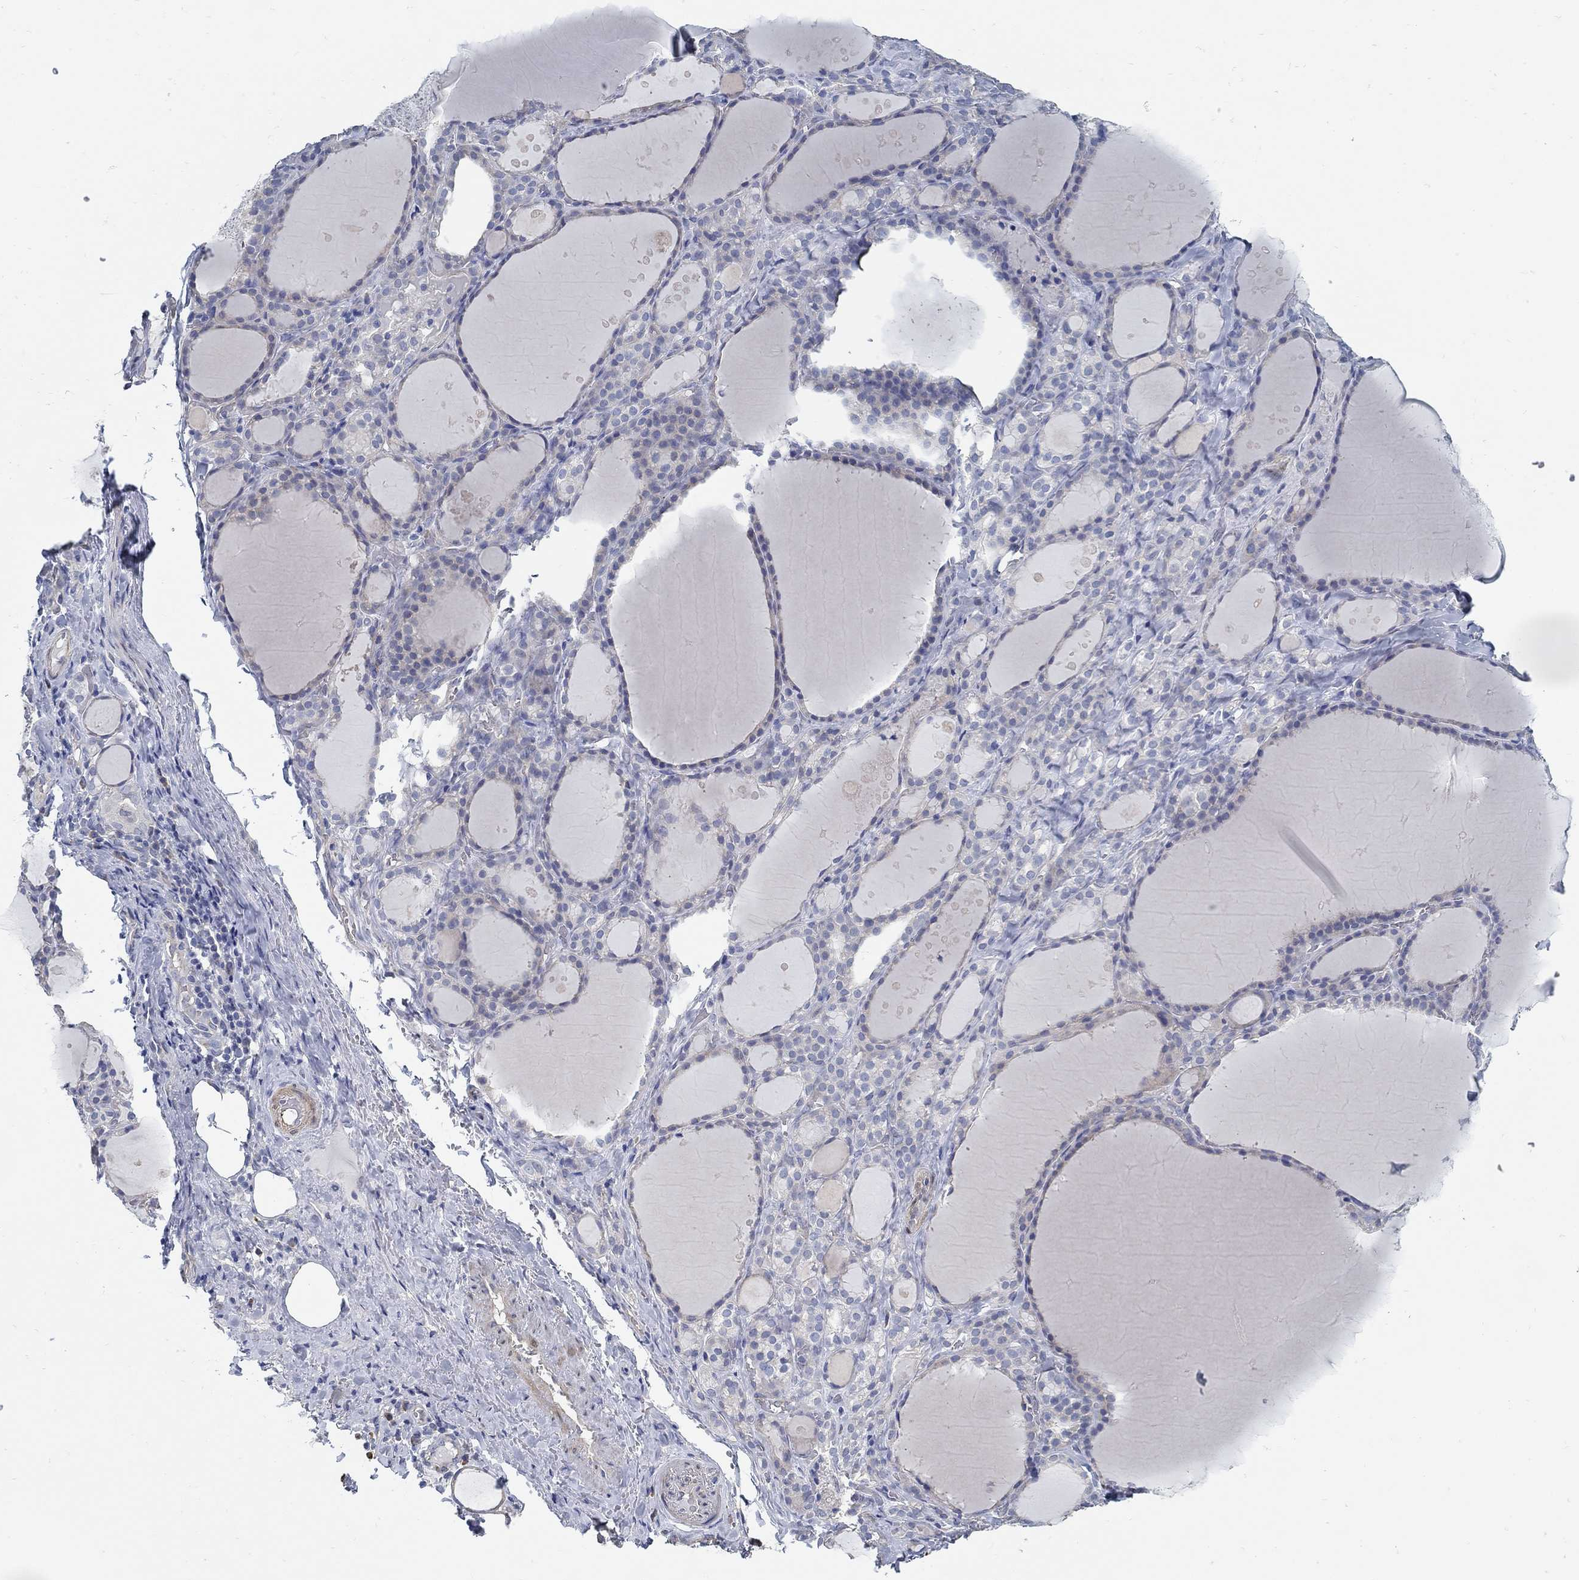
{"staining": {"intensity": "negative", "quantity": "none", "location": "none"}, "tissue": "thyroid gland", "cell_type": "Glandular cells", "image_type": "normal", "snomed": [{"axis": "morphology", "description": "Normal tissue, NOS"}, {"axis": "topography", "description": "Thyroid gland"}], "caption": "A high-resolution histopathology image shows immunohistochemistry (IHC) staining of normal thyroid gland, which exhibits no significant staining in glandular cells.", "gene": "C15orf39", "patient": {"sex": "male", "age": 68}}